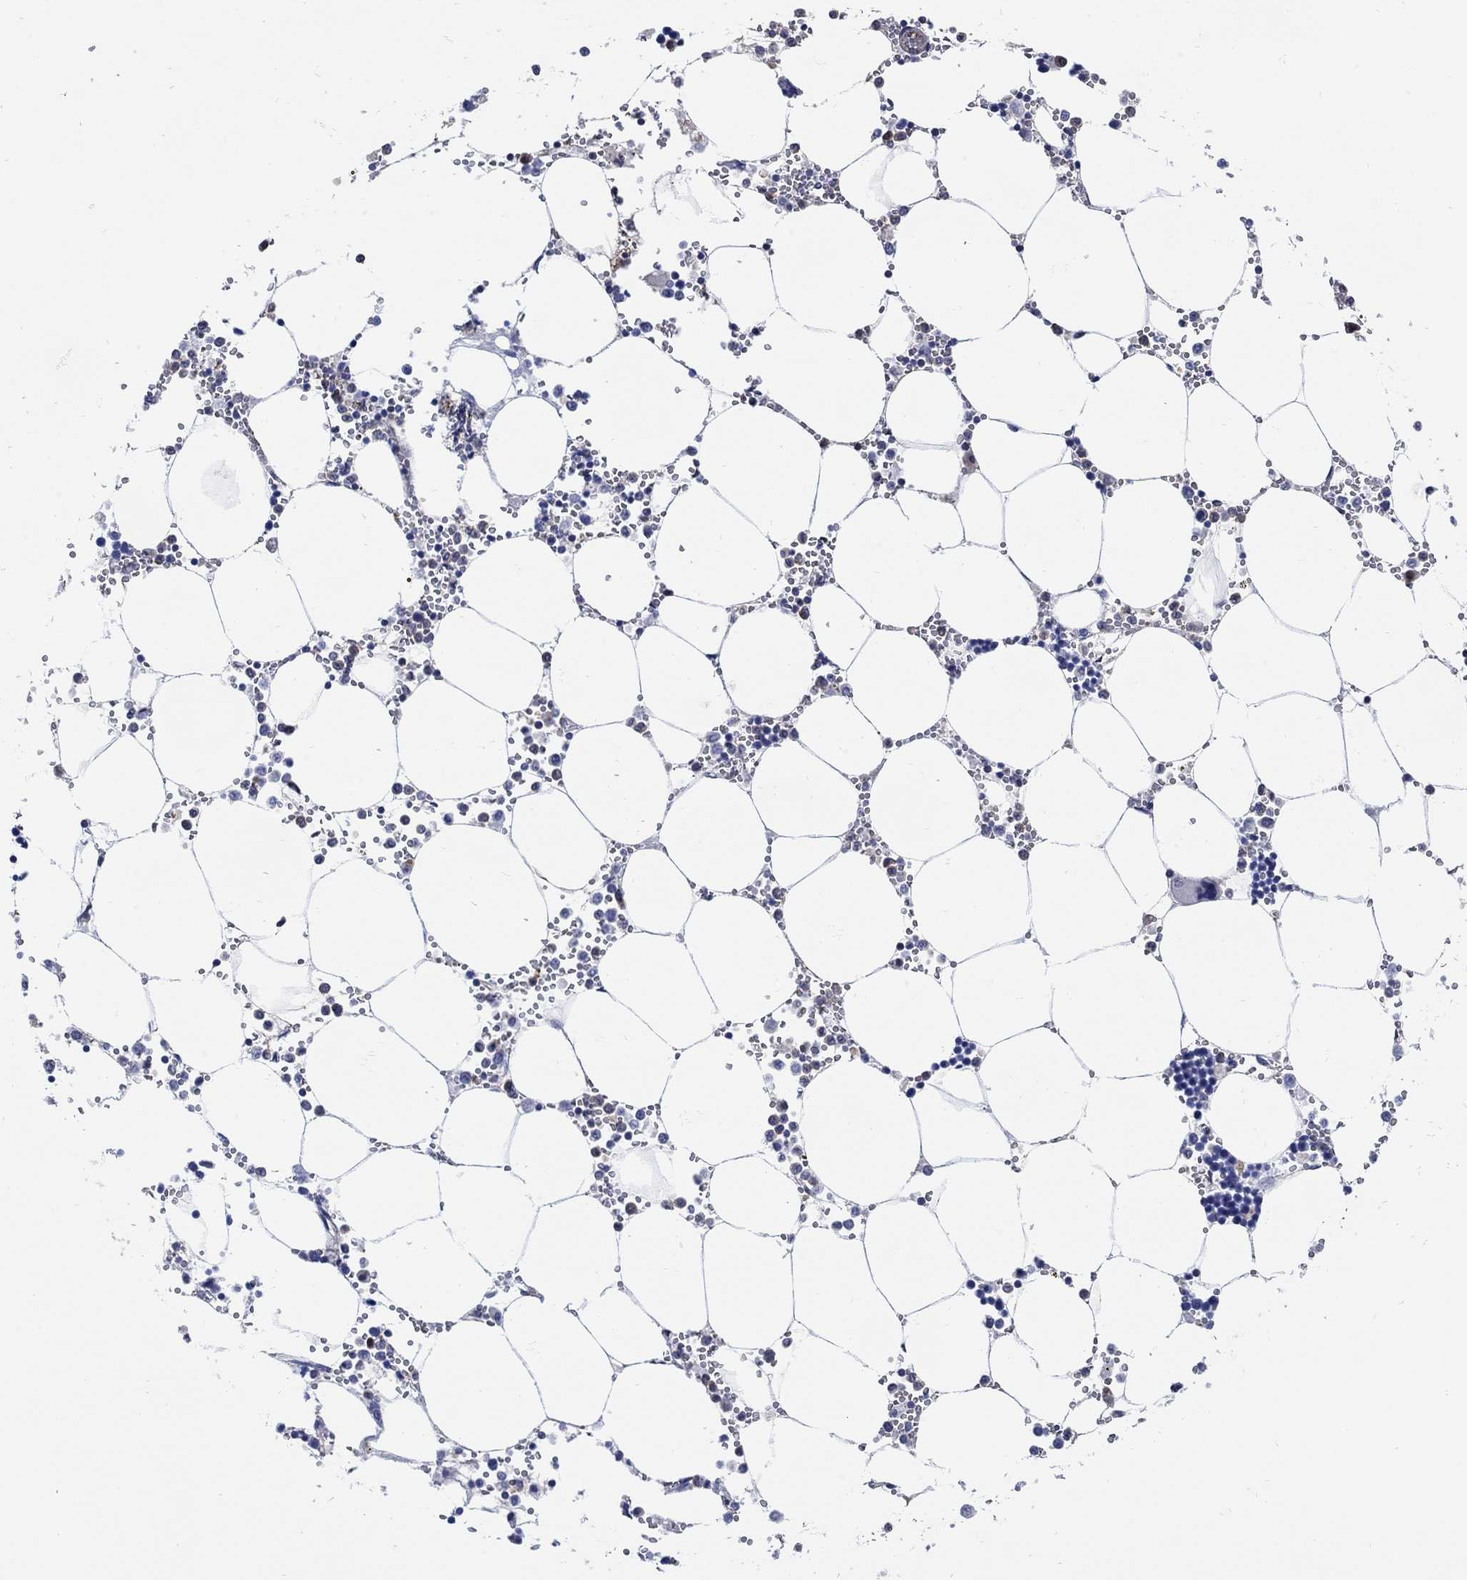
{"staining": {"intensity": "negative", "quantity": "none", "location": "none"}, "tissue": "bone marrow", "cell_type": "Hematopoietic cells", "image_type": "normal", "snomed": [{"axis": "morphology", "description": "Normal tissue, NOS"}, {"axis": "topography", "description": "Bone marrow"}], "caption": "The immunohistochemistry histopathology image has no significant positivity in hematopoietic cells of bone marrow. The staining is performed using DAB (3,3'-diaminobenzidine) brown chromogen with nuclei counter-stained in using hematoxylin.", "gene": "TEKT3", "patient": {"sex": "male", "age": 54}}